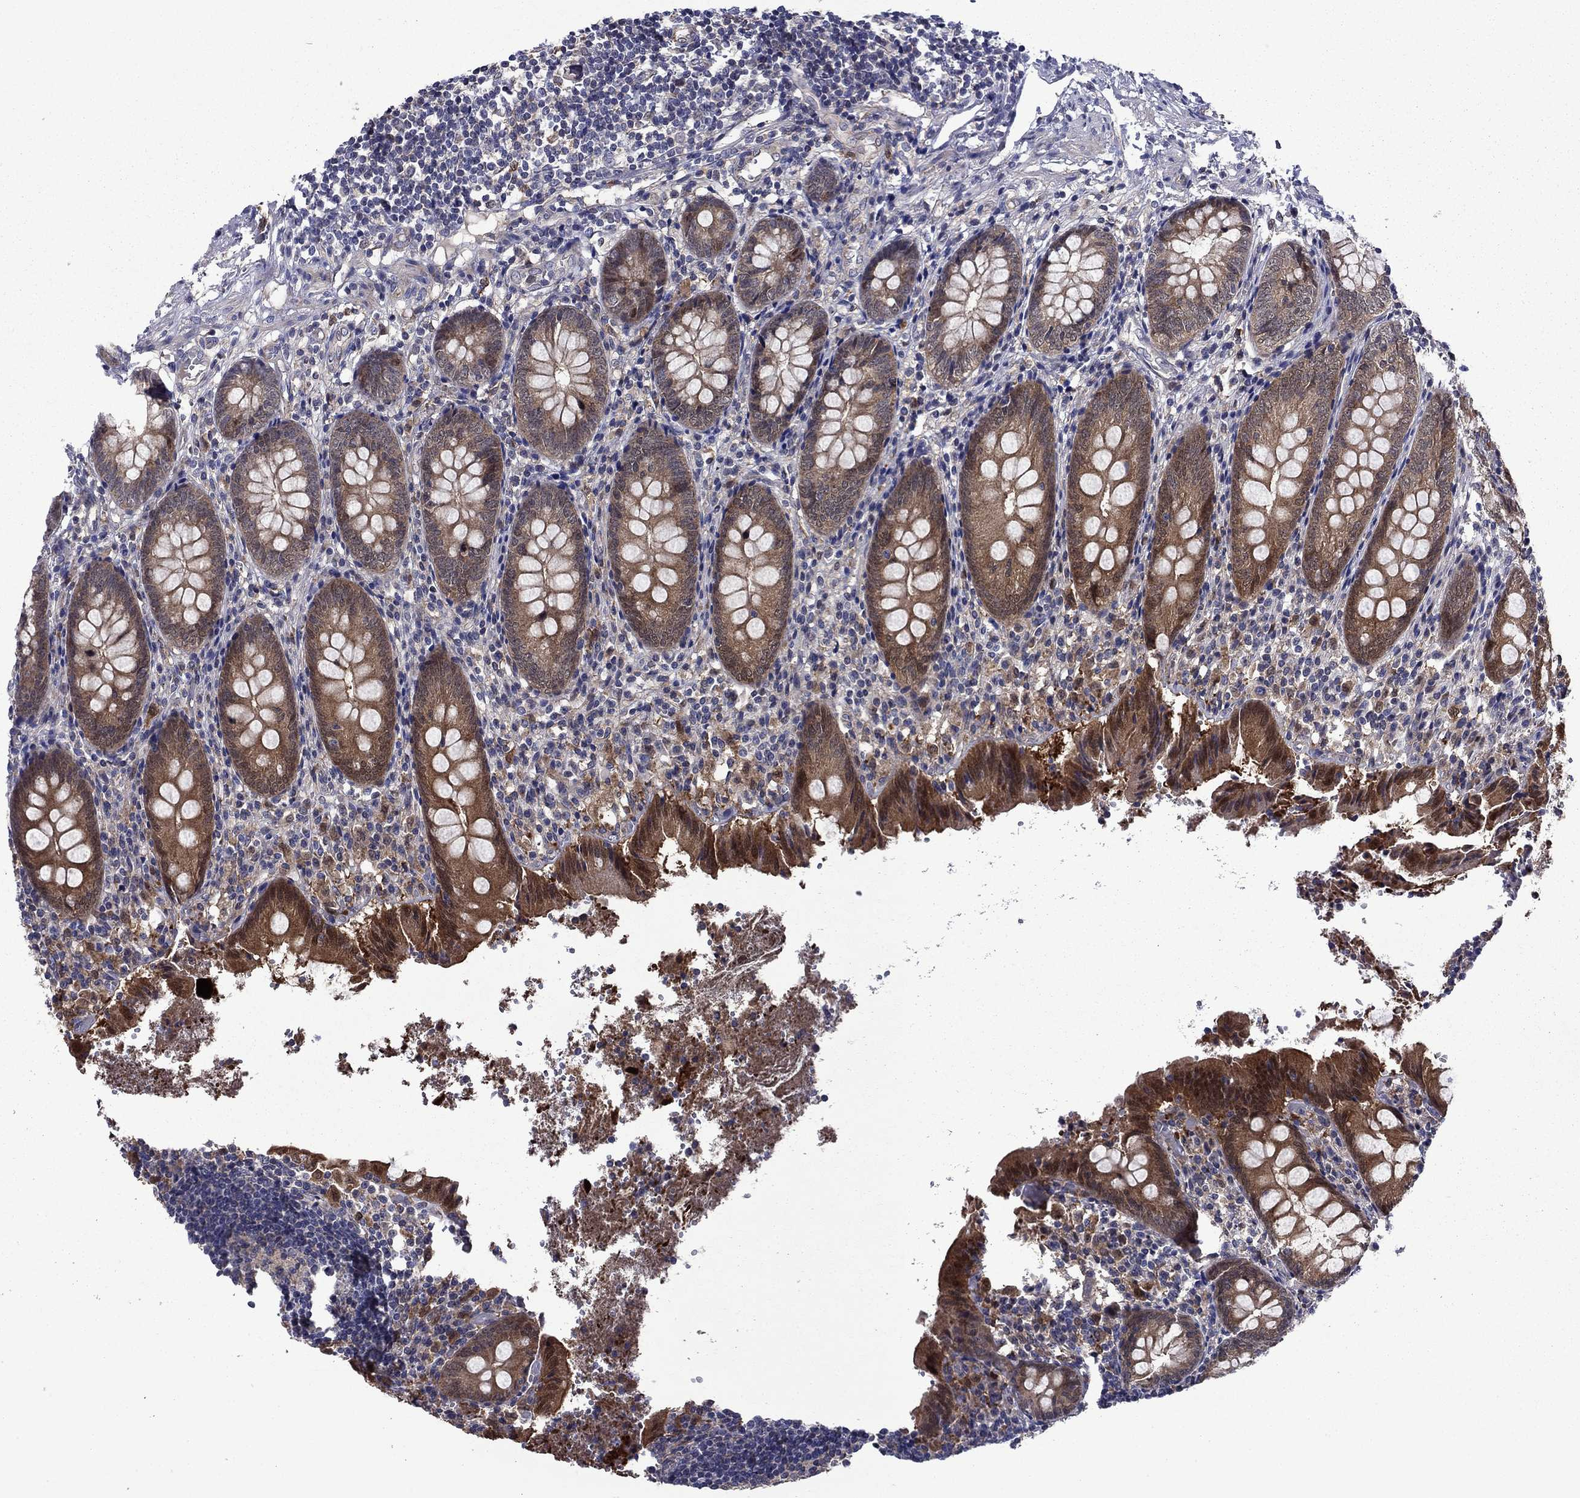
{"staining": {"intensity": "strong", "quantity": "25%-75%", "location": "cytoplasmic/membranous"}, "tissue": "appendix", "cell_type": "Glandular cells", "image_type": "normal", "snomed": [{"axis": "morphology", "description": "Normal tissue, NOS"}, {"axis": "topography", "description": "Appendix"}], "caption": "Glandular cells display high levels of strong cytoplasmic/membranous expression in about 25%-75% of cells in unremarkable appendix.", "gene": "TPMT", "patient": {"sex": "female", "age": 23}}